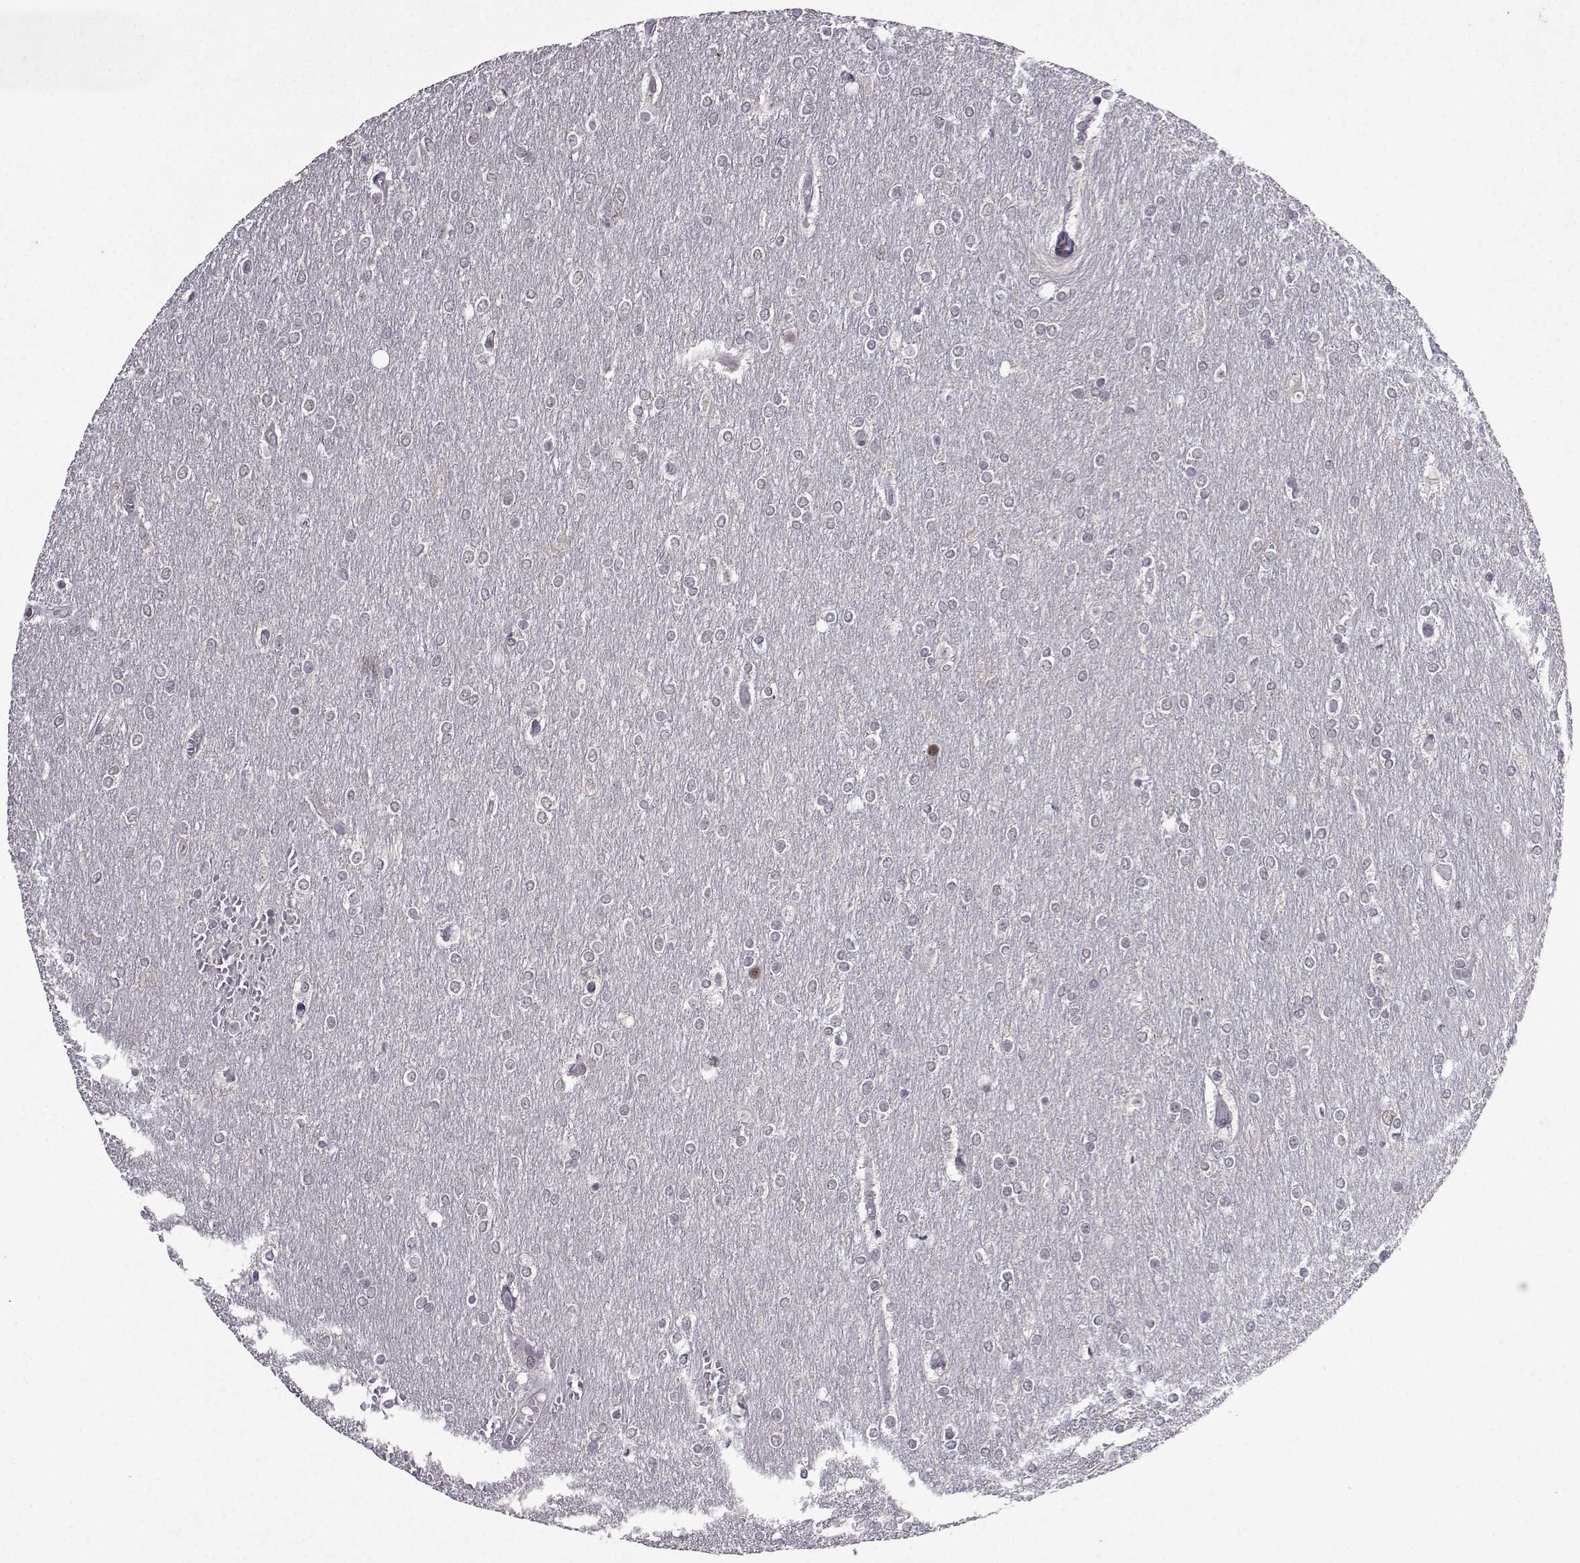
{"staining": {"intensity": "negative", "quantity": "none", "location": "none"}, "tissue": "glioma", "cell_type": "Tumor cells", "image_type": "cancer", "snomed": [{"axis": "morphology", "description": "Glioma, malignant, High grade"}, {"axis": "topography", "description": "Brain"}], "caption": "There is no significant positivity in tumor cells of malignant high-grade glioma.", "gene": "CCL28", "patient": {"sex": "female", "age": 61}}